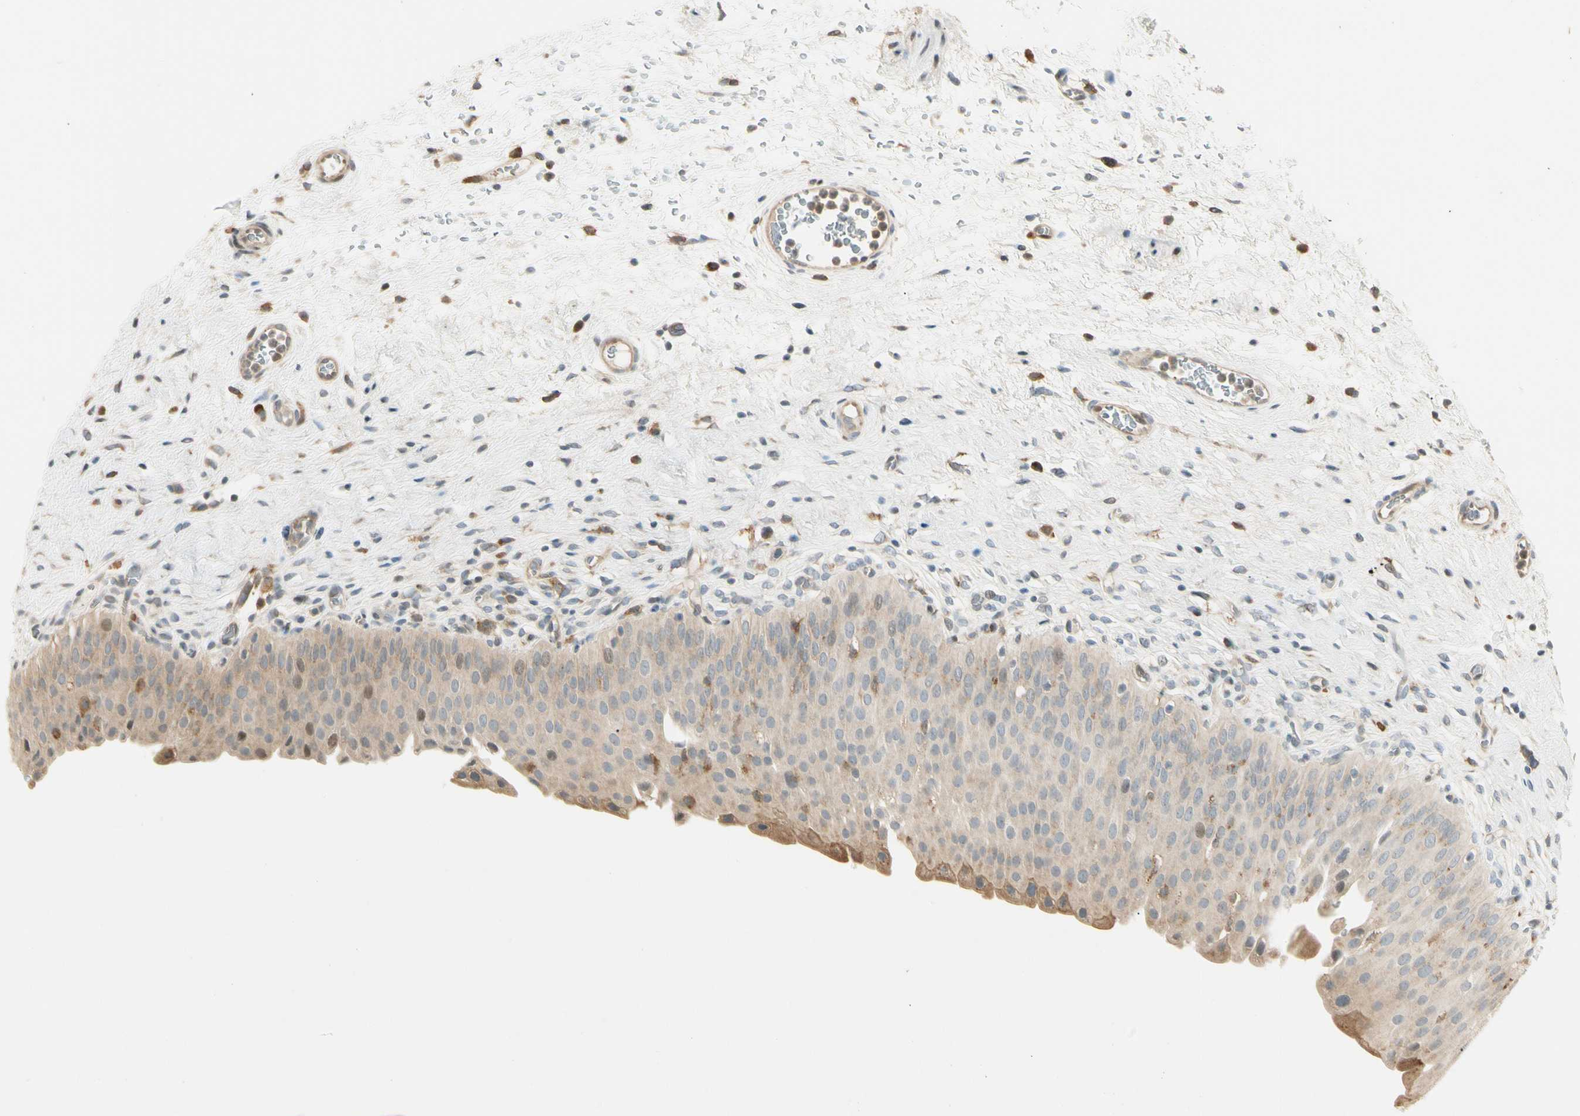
{"staining": {"intensity": "moderate", "quantity": "<25%", "location": "cytoplasmic/membranous"}, "tissue": "urinary bladder", "cell_type": "Urothelial cells", "image_type": "normal", "snomed": [{"axis": "morphology", "description": "Normal tissue, NOS"}, {"axis": "morphology", "description": "Urothelial carcinoma, High grade"}, {"axis": "topography", "description": "Urinary bladder"}], "caption": "Urothelial cells show moderate cytoplasmic/membranous expression in about <25% of cells in normal urinary bladder. The protein of interest is stained brown, and the nuclei are stained in blue (DAB IHC with brightfield microscopy, high magnification).", "gene": "FNDC3B", "patient": {"sex": "male", "age": 46}}